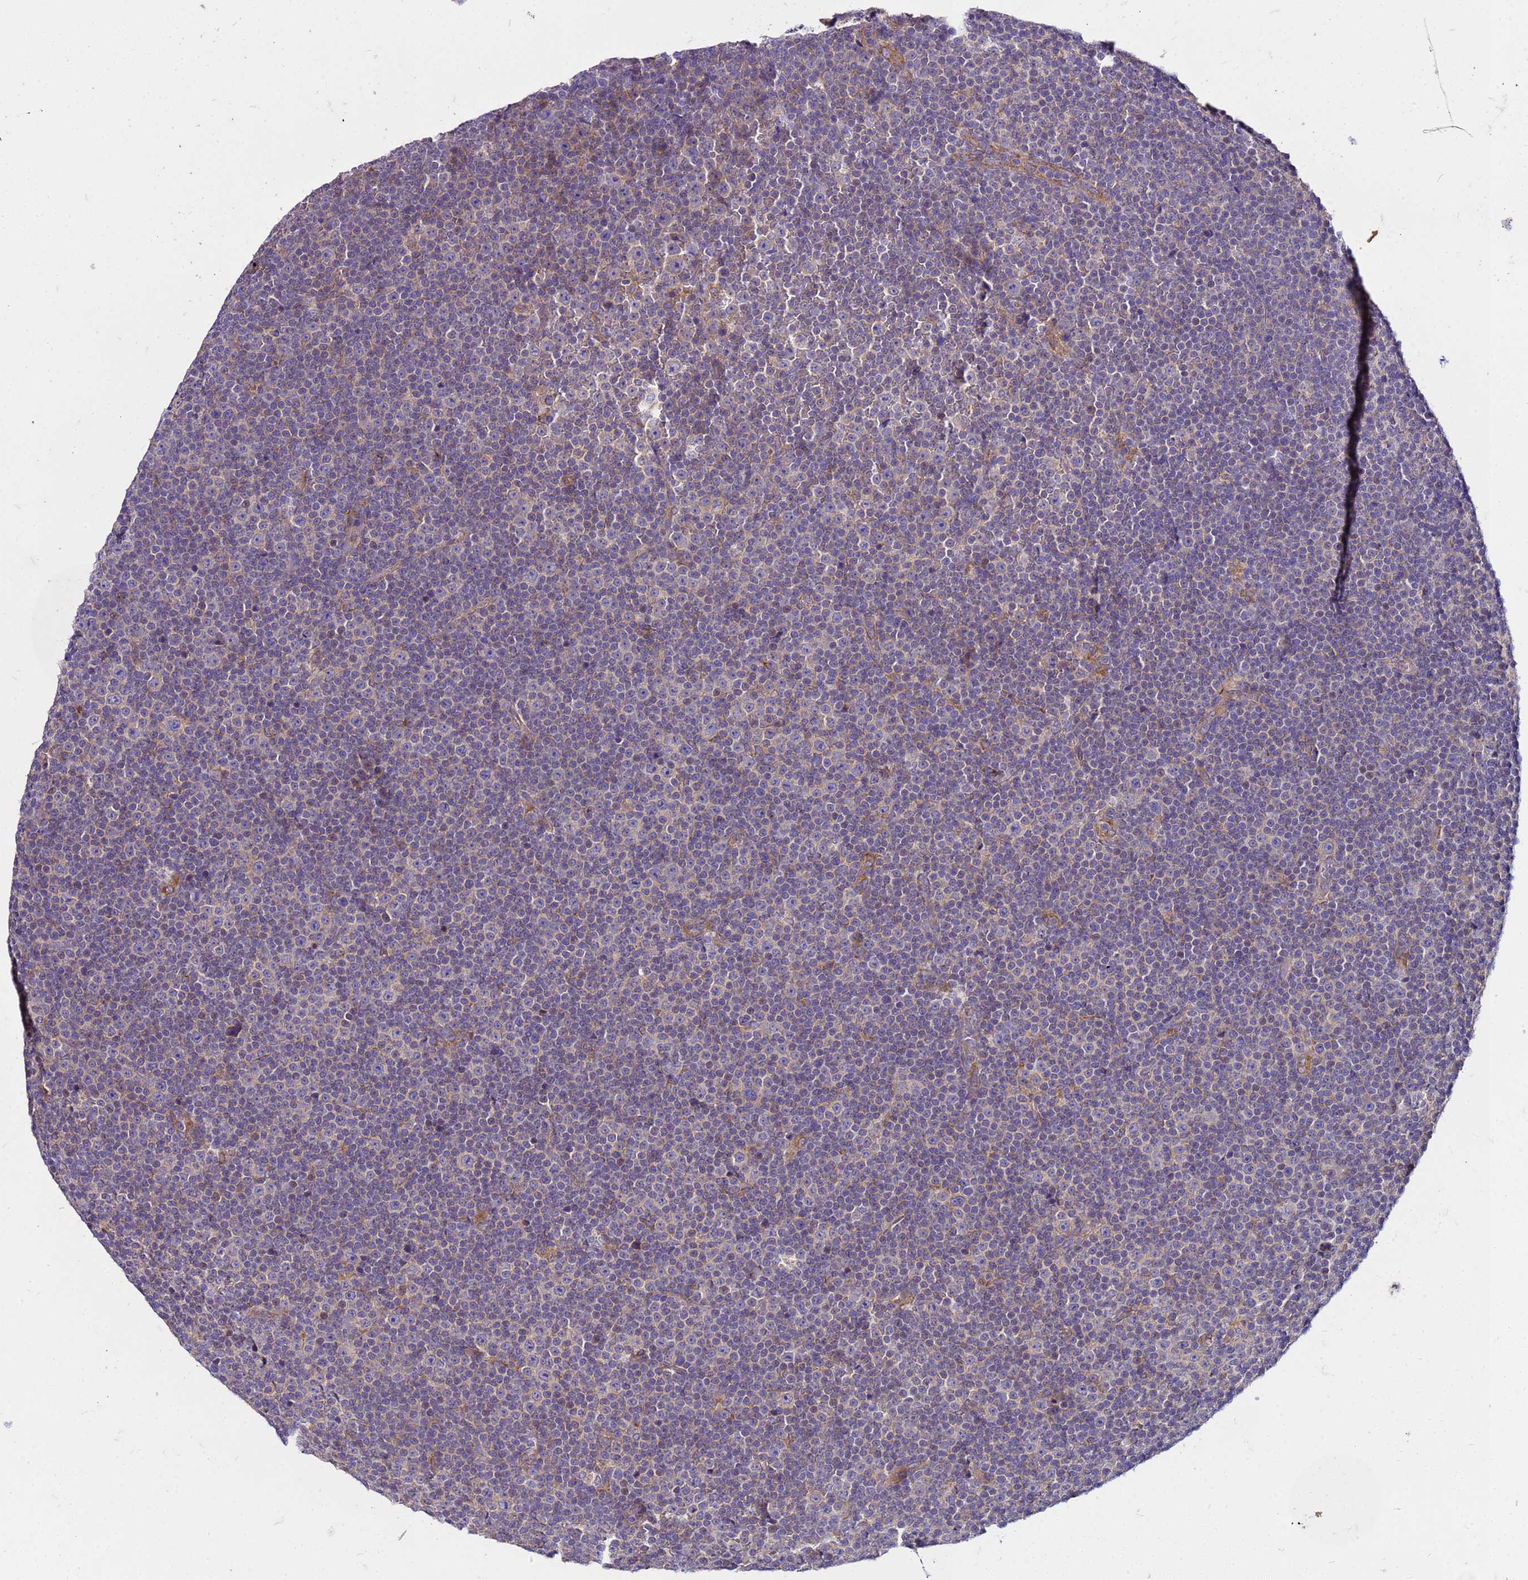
{"staining": {"intensity": "negative", "quantity": "none", "location": "none"}, "tissue": "lymphoma", "cell_type": "Tumor cells", "image_type": "cancer", "snomed": [{"axis": "morphology", "description": "Malignant lymphoma, non-Hodgkin's type, Low grade"}, {"axis": "topography", "description": "Lymph node"}], "caption": "High power microscopy micrograph of an IHC photomicrograph of malignant lymphoma, non-Hodgkin's type (low-grade), revealing no significant staining in tumor cells. The staining is performed using DAB (3,3'-diaminobenzidine) brown chromogen with nuclei counter-stained in using hematoxylin.", "gene": "PKD1", "patient": {"sex": "female", "age": 67}}